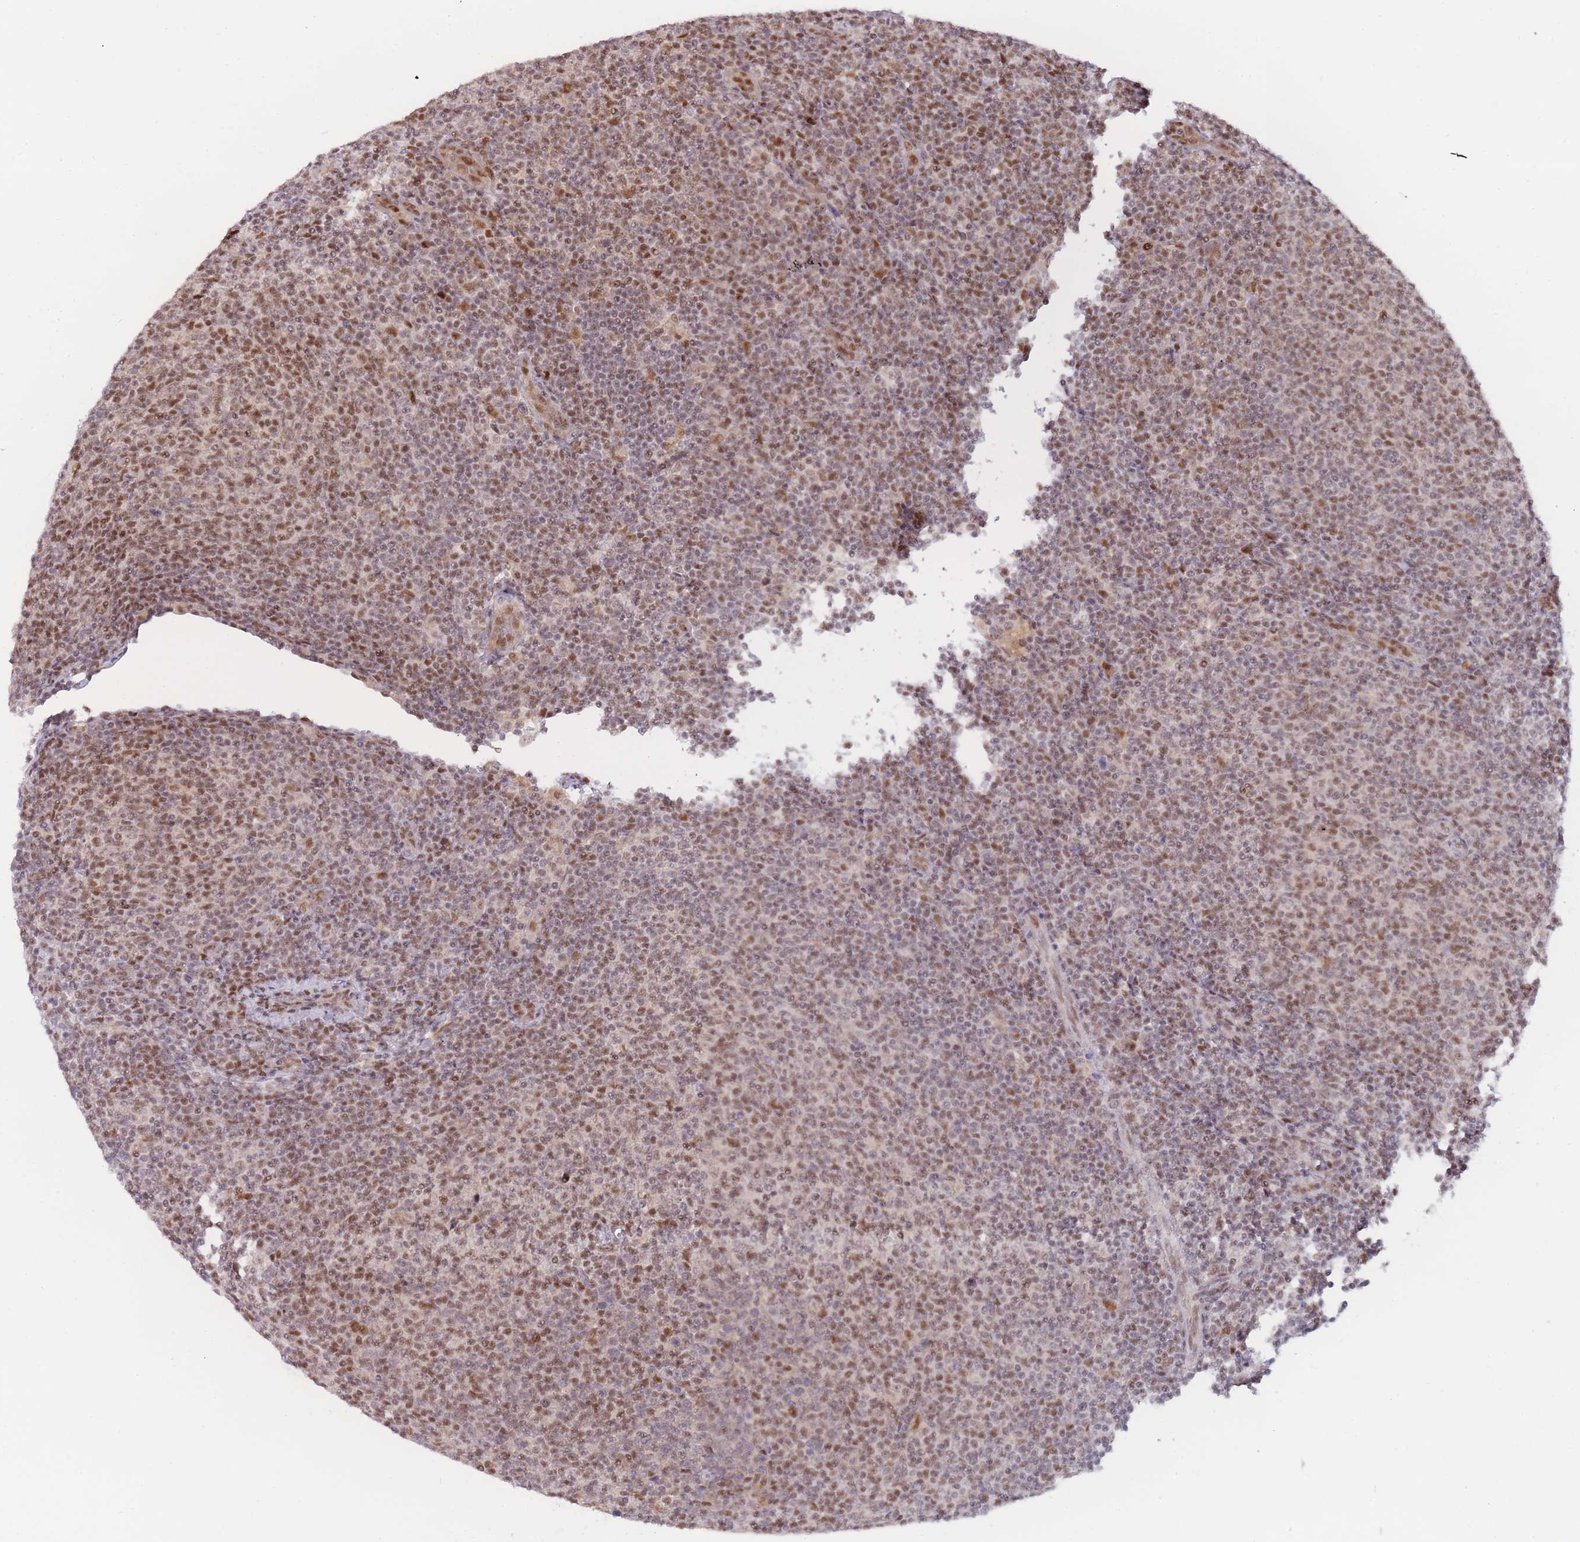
{"staining": {"intensity": "moderate", "quantity": ">75%", "location": "nuclear"}, "tissue": "lymphoma", "cell_type": "Tumor cells", "image_type": "cancer", "snomed": [{"axis": "morphology", "description": "Malignant lymphoma, non-Hodgkin's type, Low grade"}, {"axis": "topography", "description": "Lymph node"}], "caption": "There is medium levels of moderate nuclear expression in tumor cells of lymphoma, as demonstrated by immunohistochemical staining (brown color).", "gene": "DEAF1", "patient": {"sex": "male", "age": 66}}